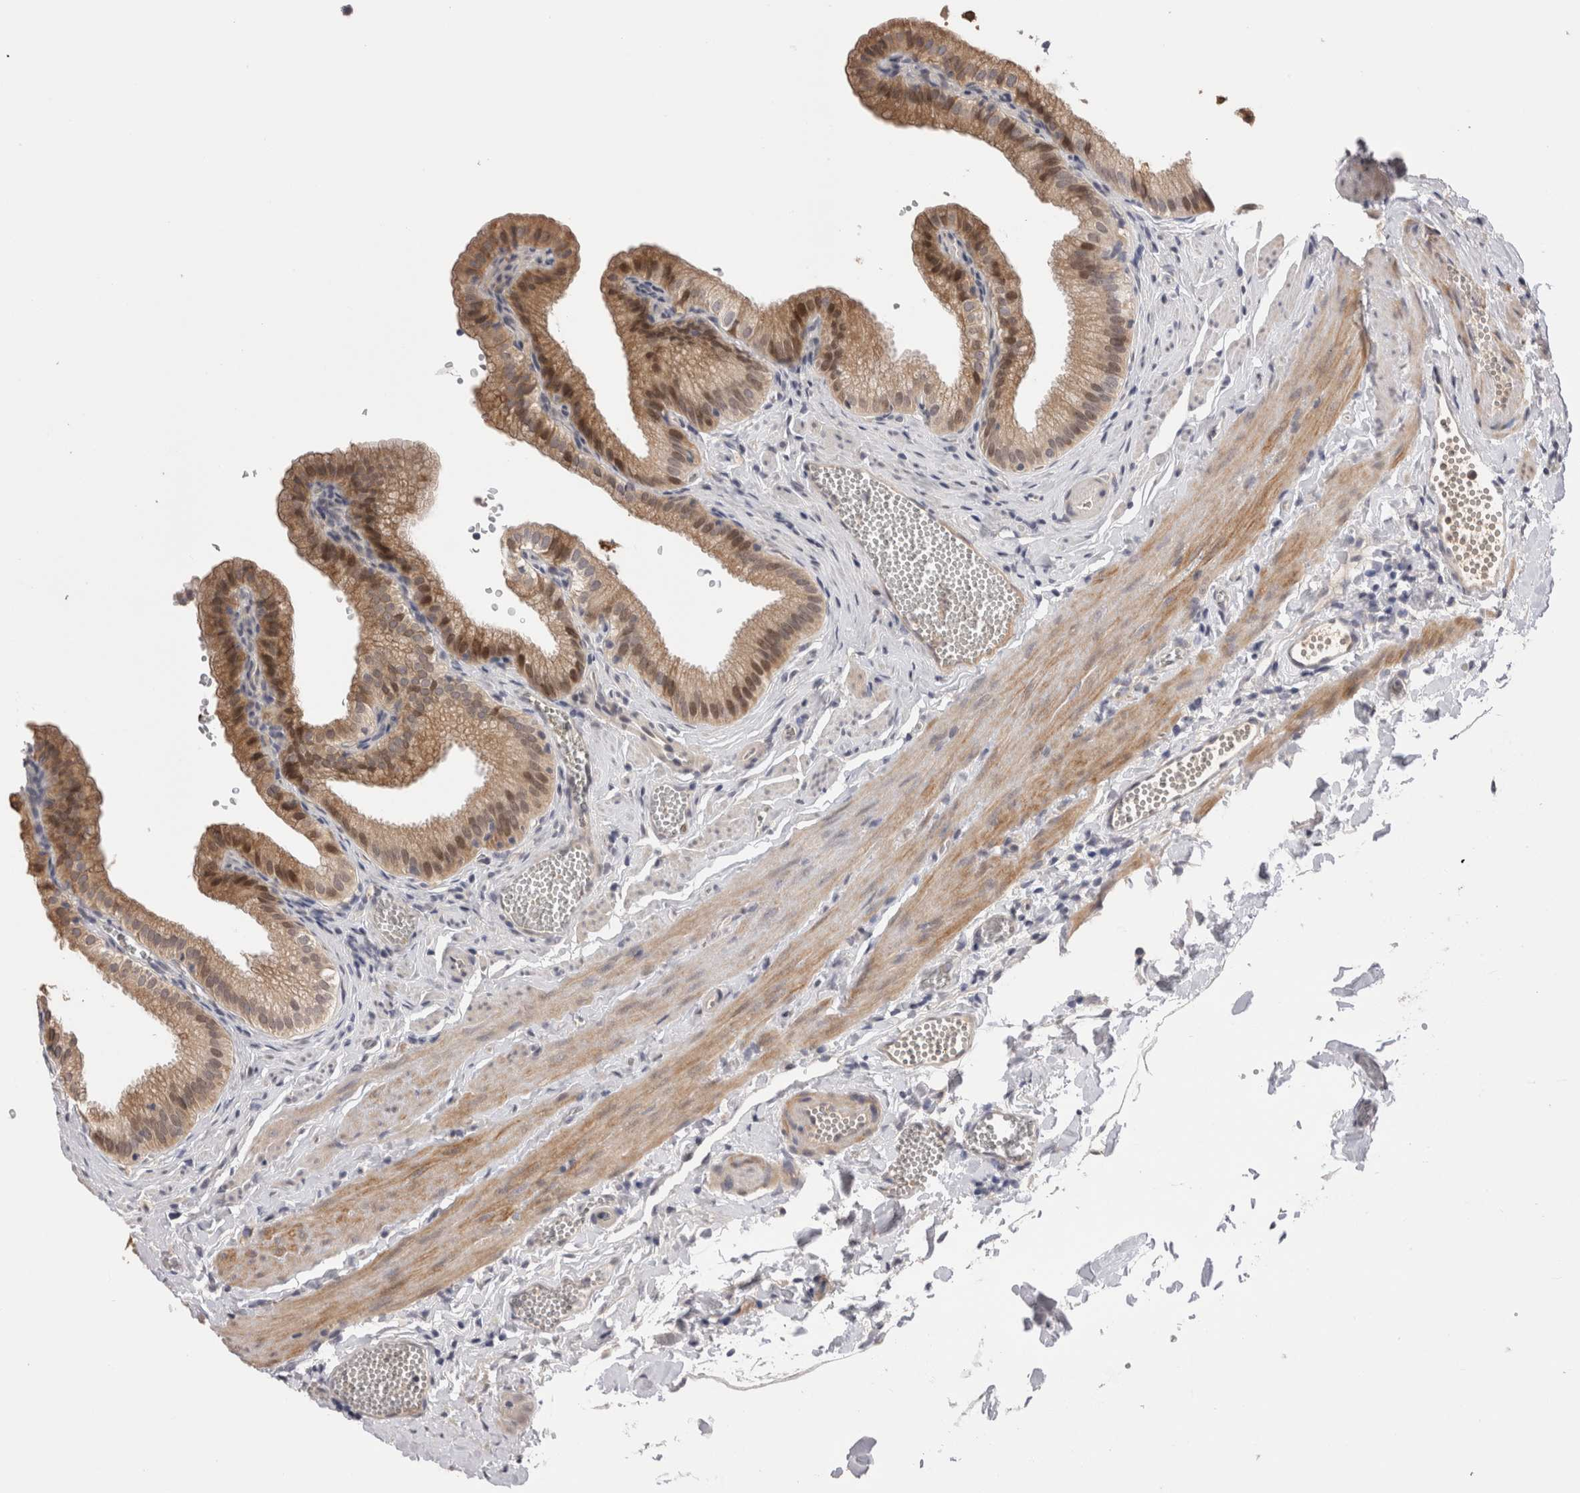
{"staining": {"intensity": "moderate", "quantity": ">75%", "location": "cytoplasmic/membranous"}, "tissue": "gallbladder", "cell_type": "Glandular cells", "image_type": "normal", "snomed": [{"axis": "morphology", "description": "Normal tissue, NOS"}, {"axis": "topography", "description": "Gallbladder"}], "caption": "Moderate cytoplasmic/membranous staining is seen in approximately >75% of glandular cells in normal gallbladder.", "gene": "CRYBG1", "patient": {"sex": "male", "age": 38}}